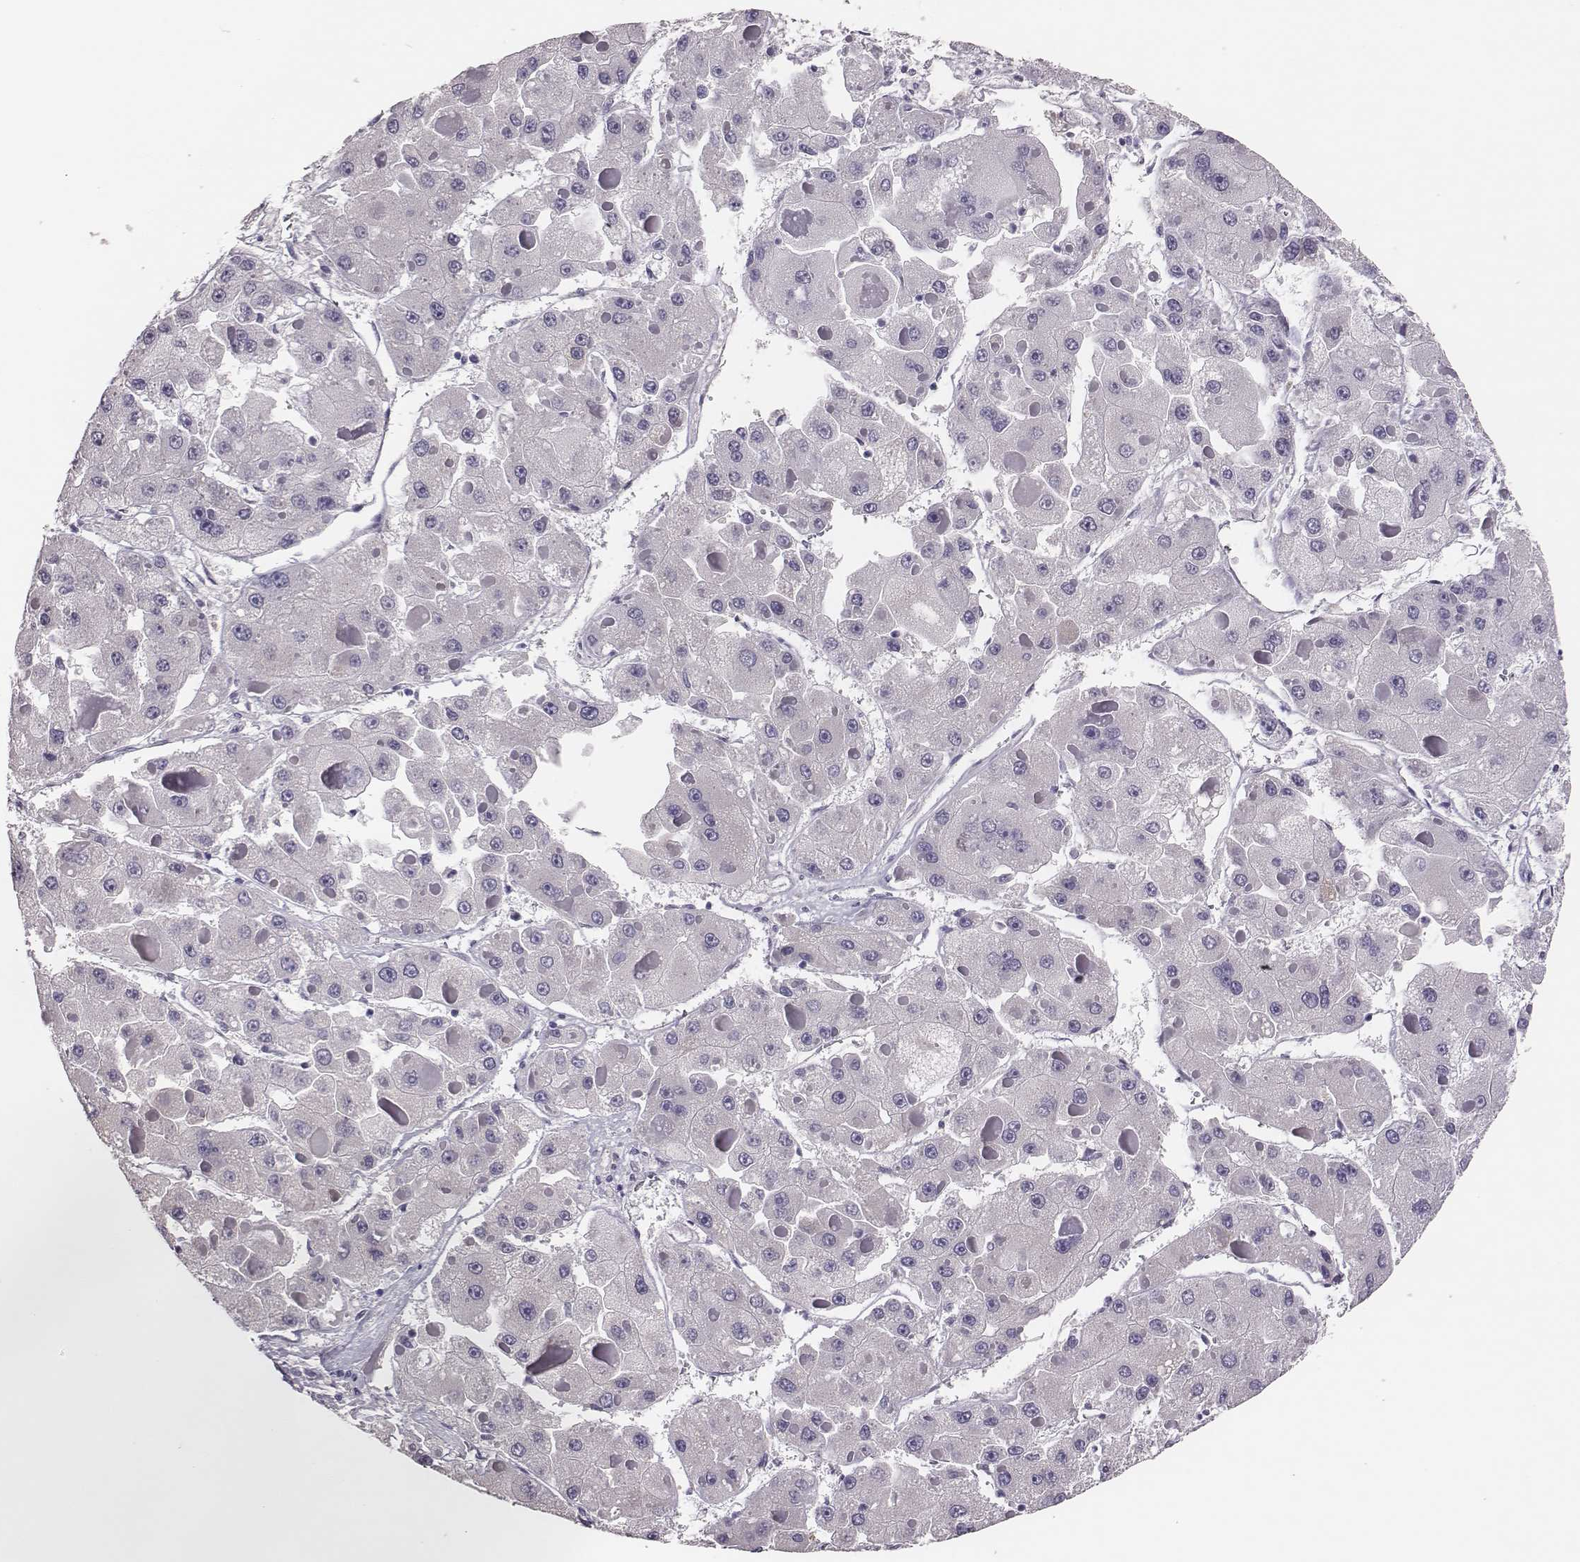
{"staining": {"intensity": "negative", "quantity": "none", "location": "none"}, "tissue": "liver cancer", "cell_type": "Tumor cells", "image_type": "cancer", "snomed": [{"axis": "morphology", "description": "Carcinoma, Hepatocellular, NOS"}, {"axis": "topography", "description": "Liver"}], "caption": "The photomicrograph reveals no significant positivity in tumor cells of liver cancer (hepatocellular carcinoma). (DAB (3,3'-diaminobenzidine) immunohistochemistry with hematoxylin counter stain).", "gene": "PBK", "patient": {"sex": "female", "age": 73}}